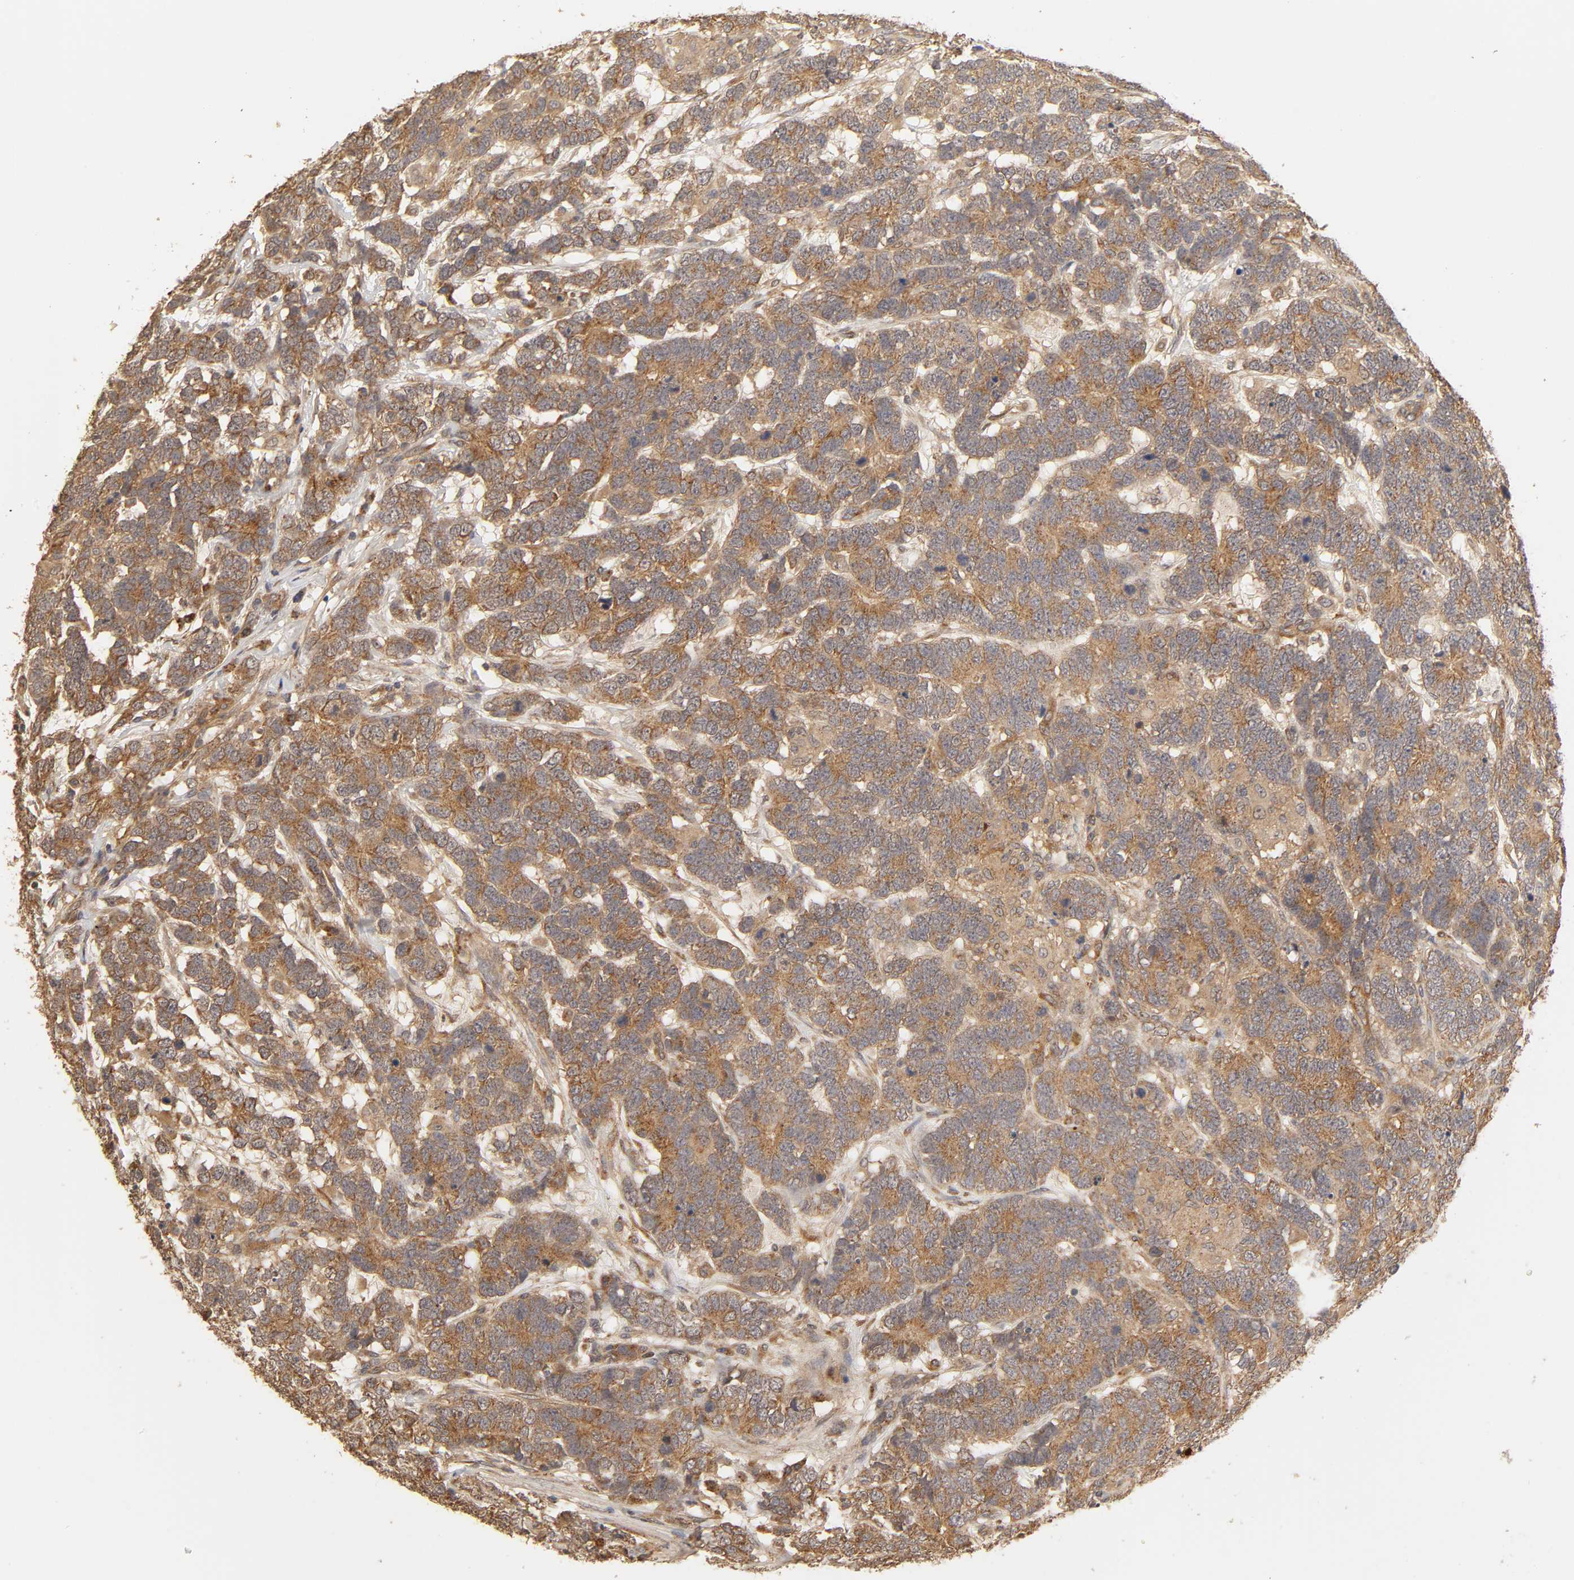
{"staining": {"intensity": "strong", "quantity": ">75%", "location": "cytoplasmic/membranous"}, "tissue": "testis cancer", "cell_type": "Tumor cells", "image_type": "cancer", "snomed": [{"axis": "morphology", "description": "Carcinoma, Embryonal, NOS"}, {"axis": "topography", "description": "Testis"}], "caption": "Human testis cancer stained with a brown dye demonstrates strong cytoplasmic/membranous positive staining in approximately >75% of tumor cells.", "gene": "EPS8", "patient": {"sex": "male", "age": 26}}